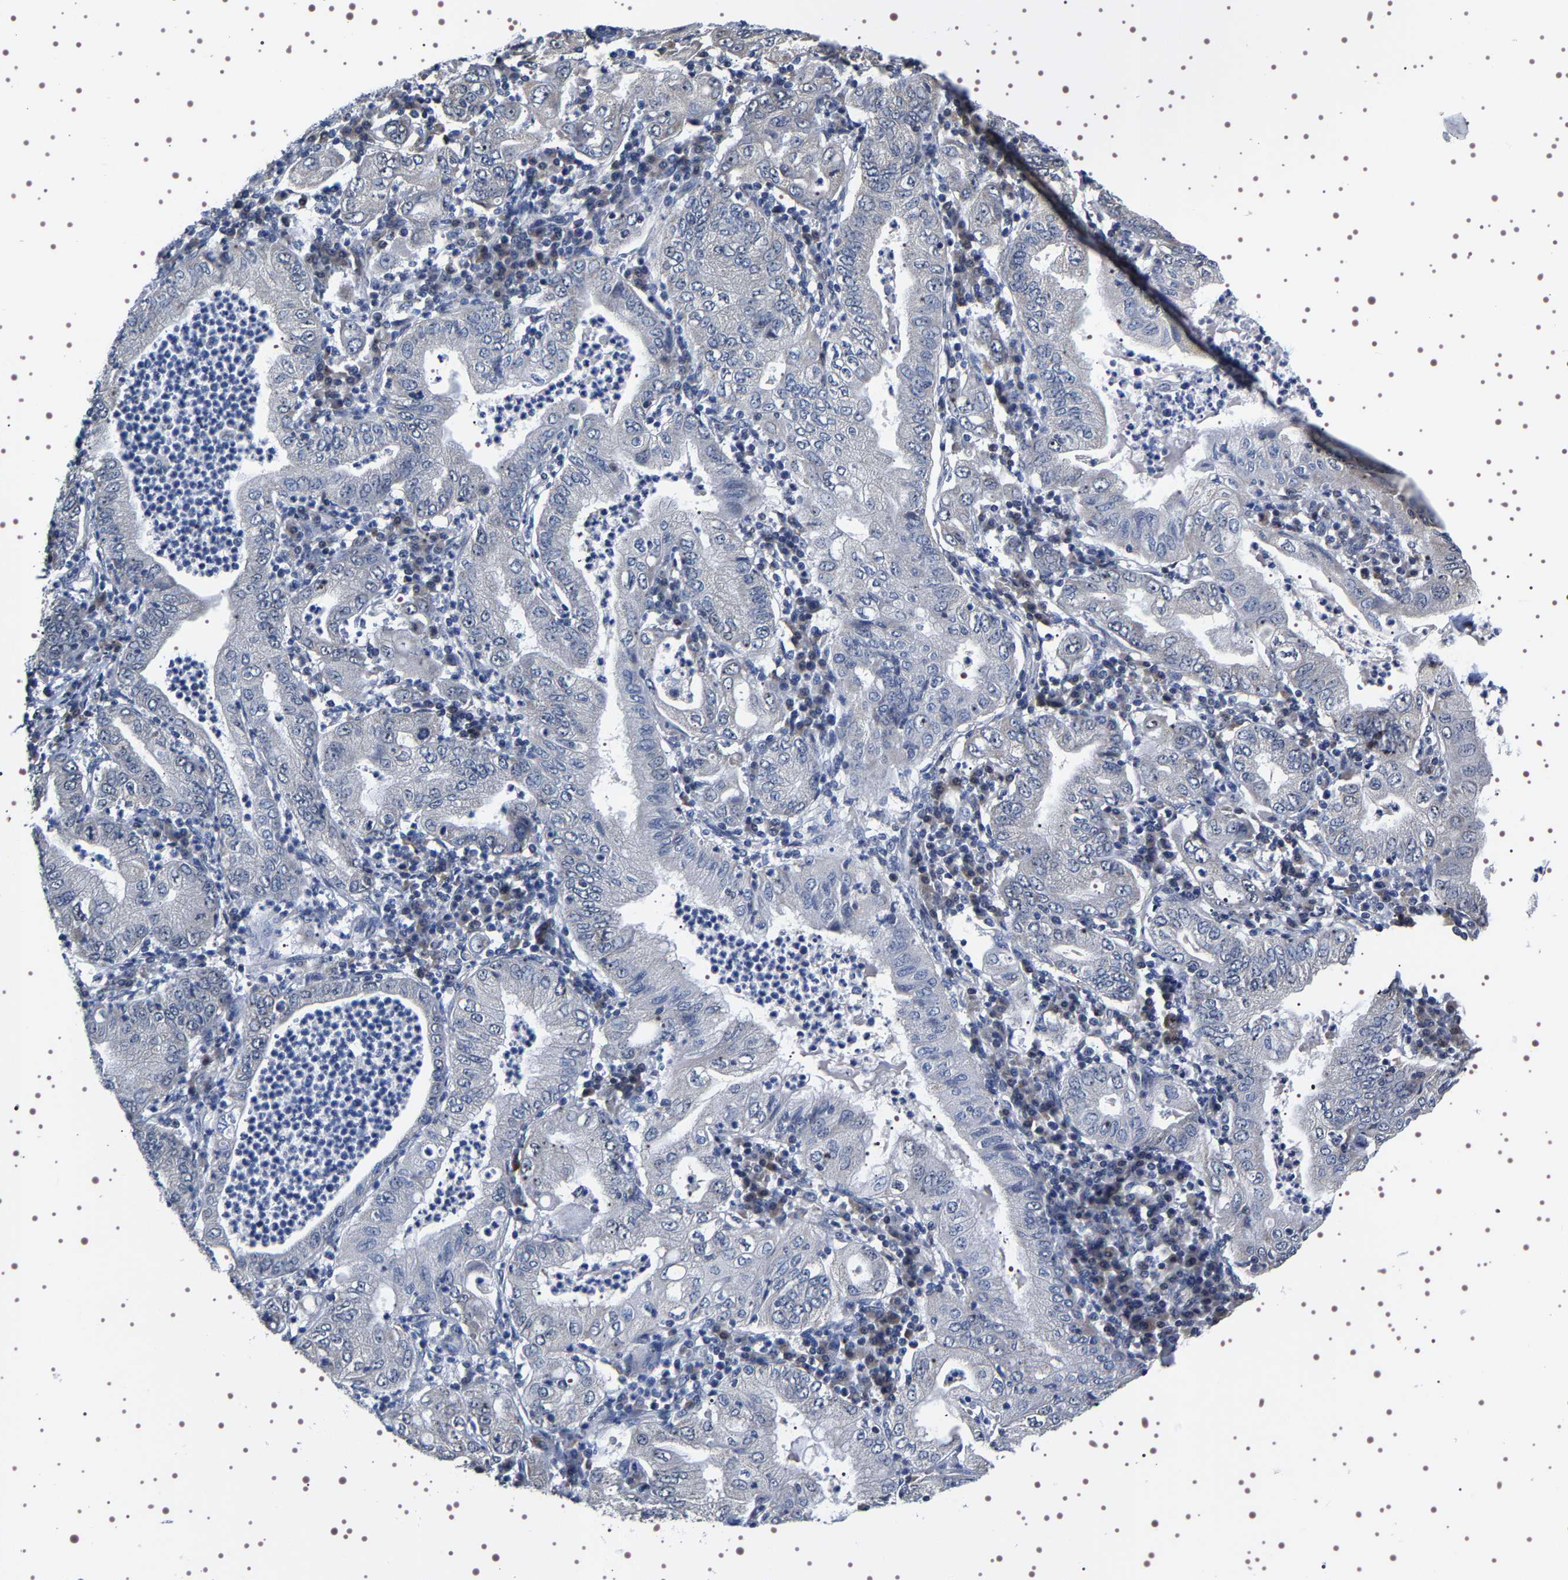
{"staining": {"intensity": "moderate", "quantity": "<25%", "location": "nuclear"}, "tissue": "stomach cancer", "cell_type": "Tumor cells", "image_type": "cancer", "snomed": [{"axis": "morphology", "description": "Normal tissue, NOS"}, {"axis": "morphology", "description": "Adenocarcinoma, NOS"}, {"axis": "topography", "description": "Esophagus"}, {"axis": "topography", "description": "Stomach, upper"}, {"axis": "topography", "description": "Peripheral nerve tissue"}], "caption": "Tumor cells show low levels of moderate nuclear staining in approximately <25% of cells in human stomach cancer.", "gene": "GNL3", "patient": {"sex": "male", "age": 62}}